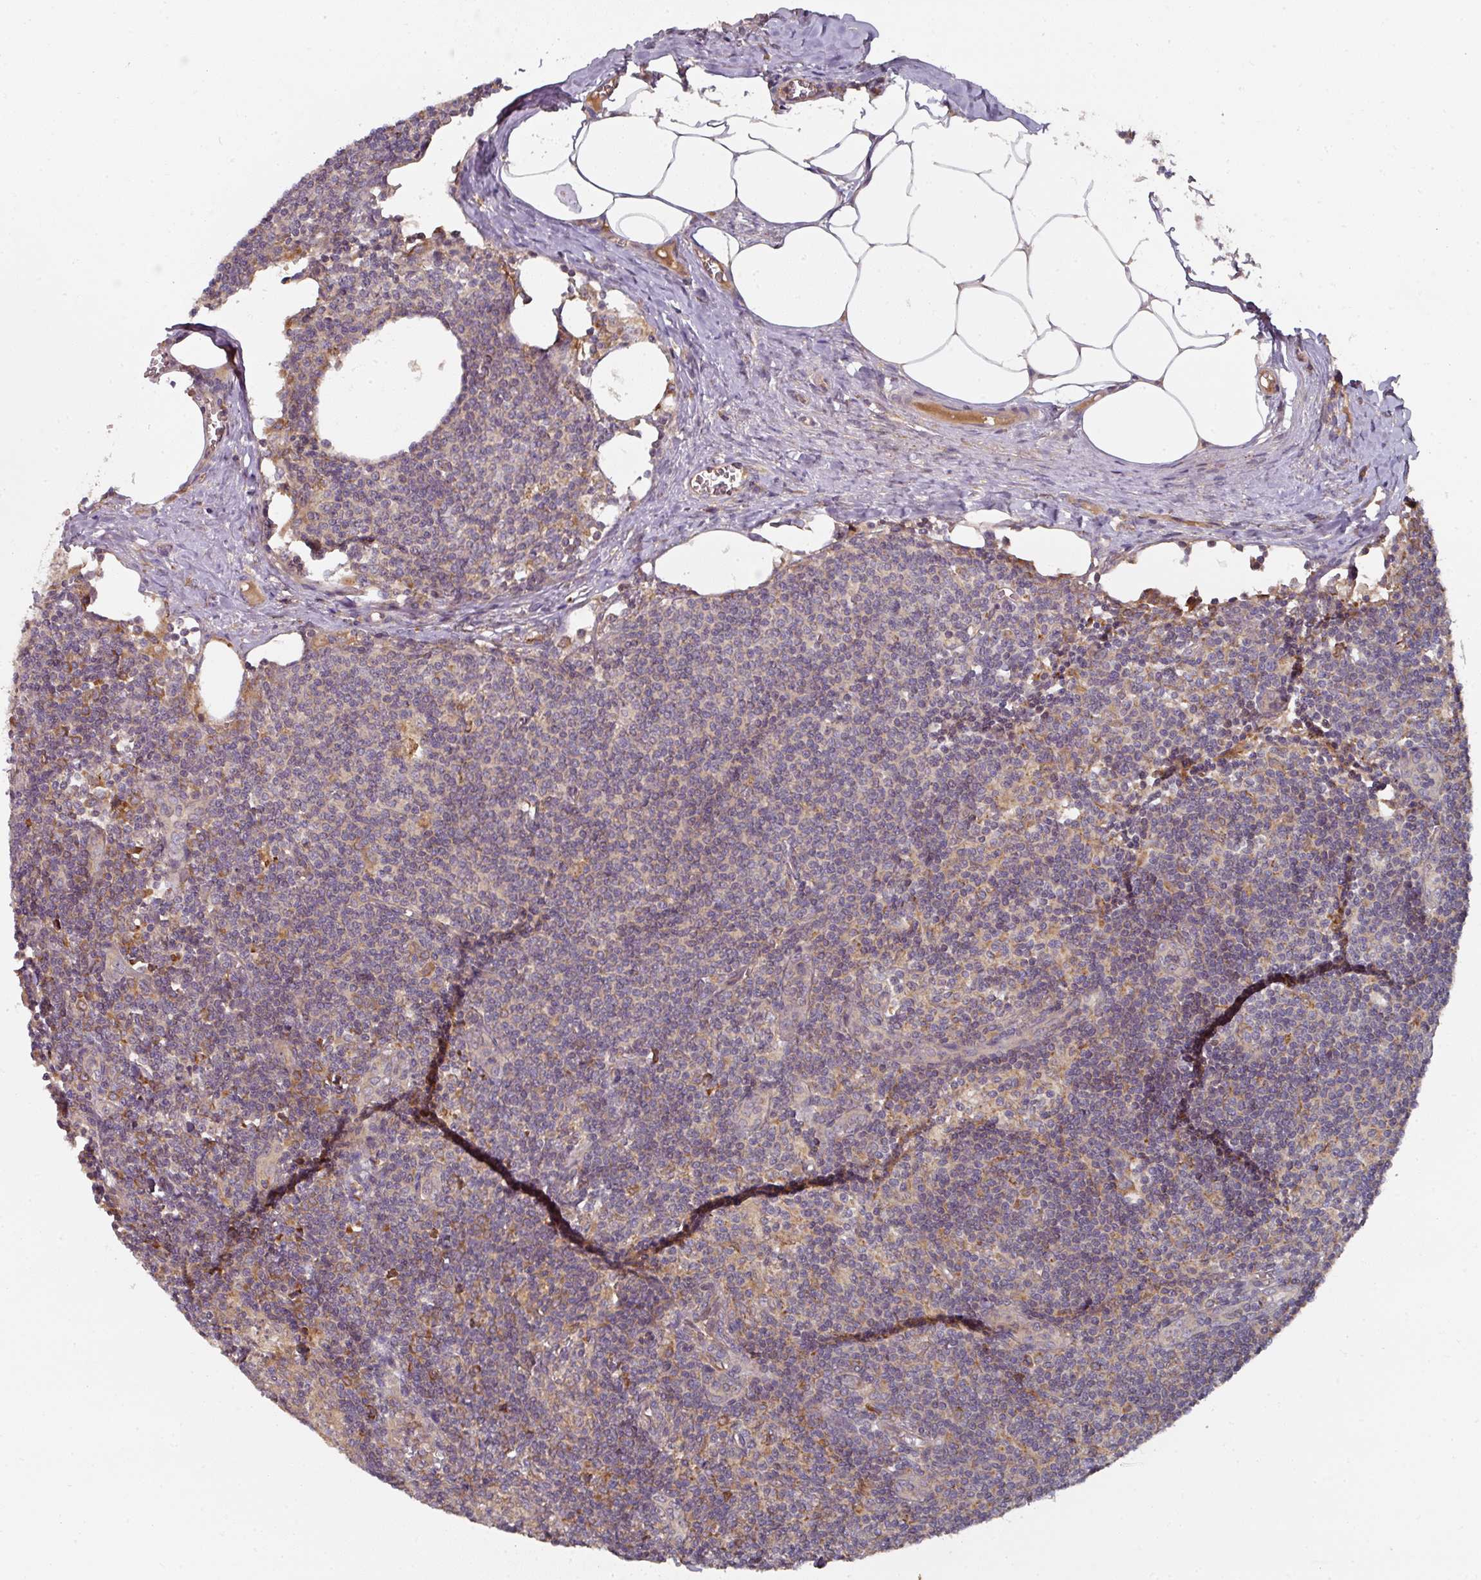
{"staining": {"intensity": "moderate", "quantity": "<25%", "location": "cytoplasmic/membranous"}, "tissue": "lymph node", "cell_type": "Germinal center cells", "image_type": "normal", "snomed": [{"axis": "morphology", "description": "Normal tissue, NOS"}, {"axis": "topography", "description": "Lymph node"}], "caption": "Brown immunohistochemical staining in unremarkable human lymph node demonstrates moderate cytoplasmic/membranous staining in approximately <25% of germinal center cells.", "gene": "CEP95", "patient": {"sex": "female", "age": 59}}